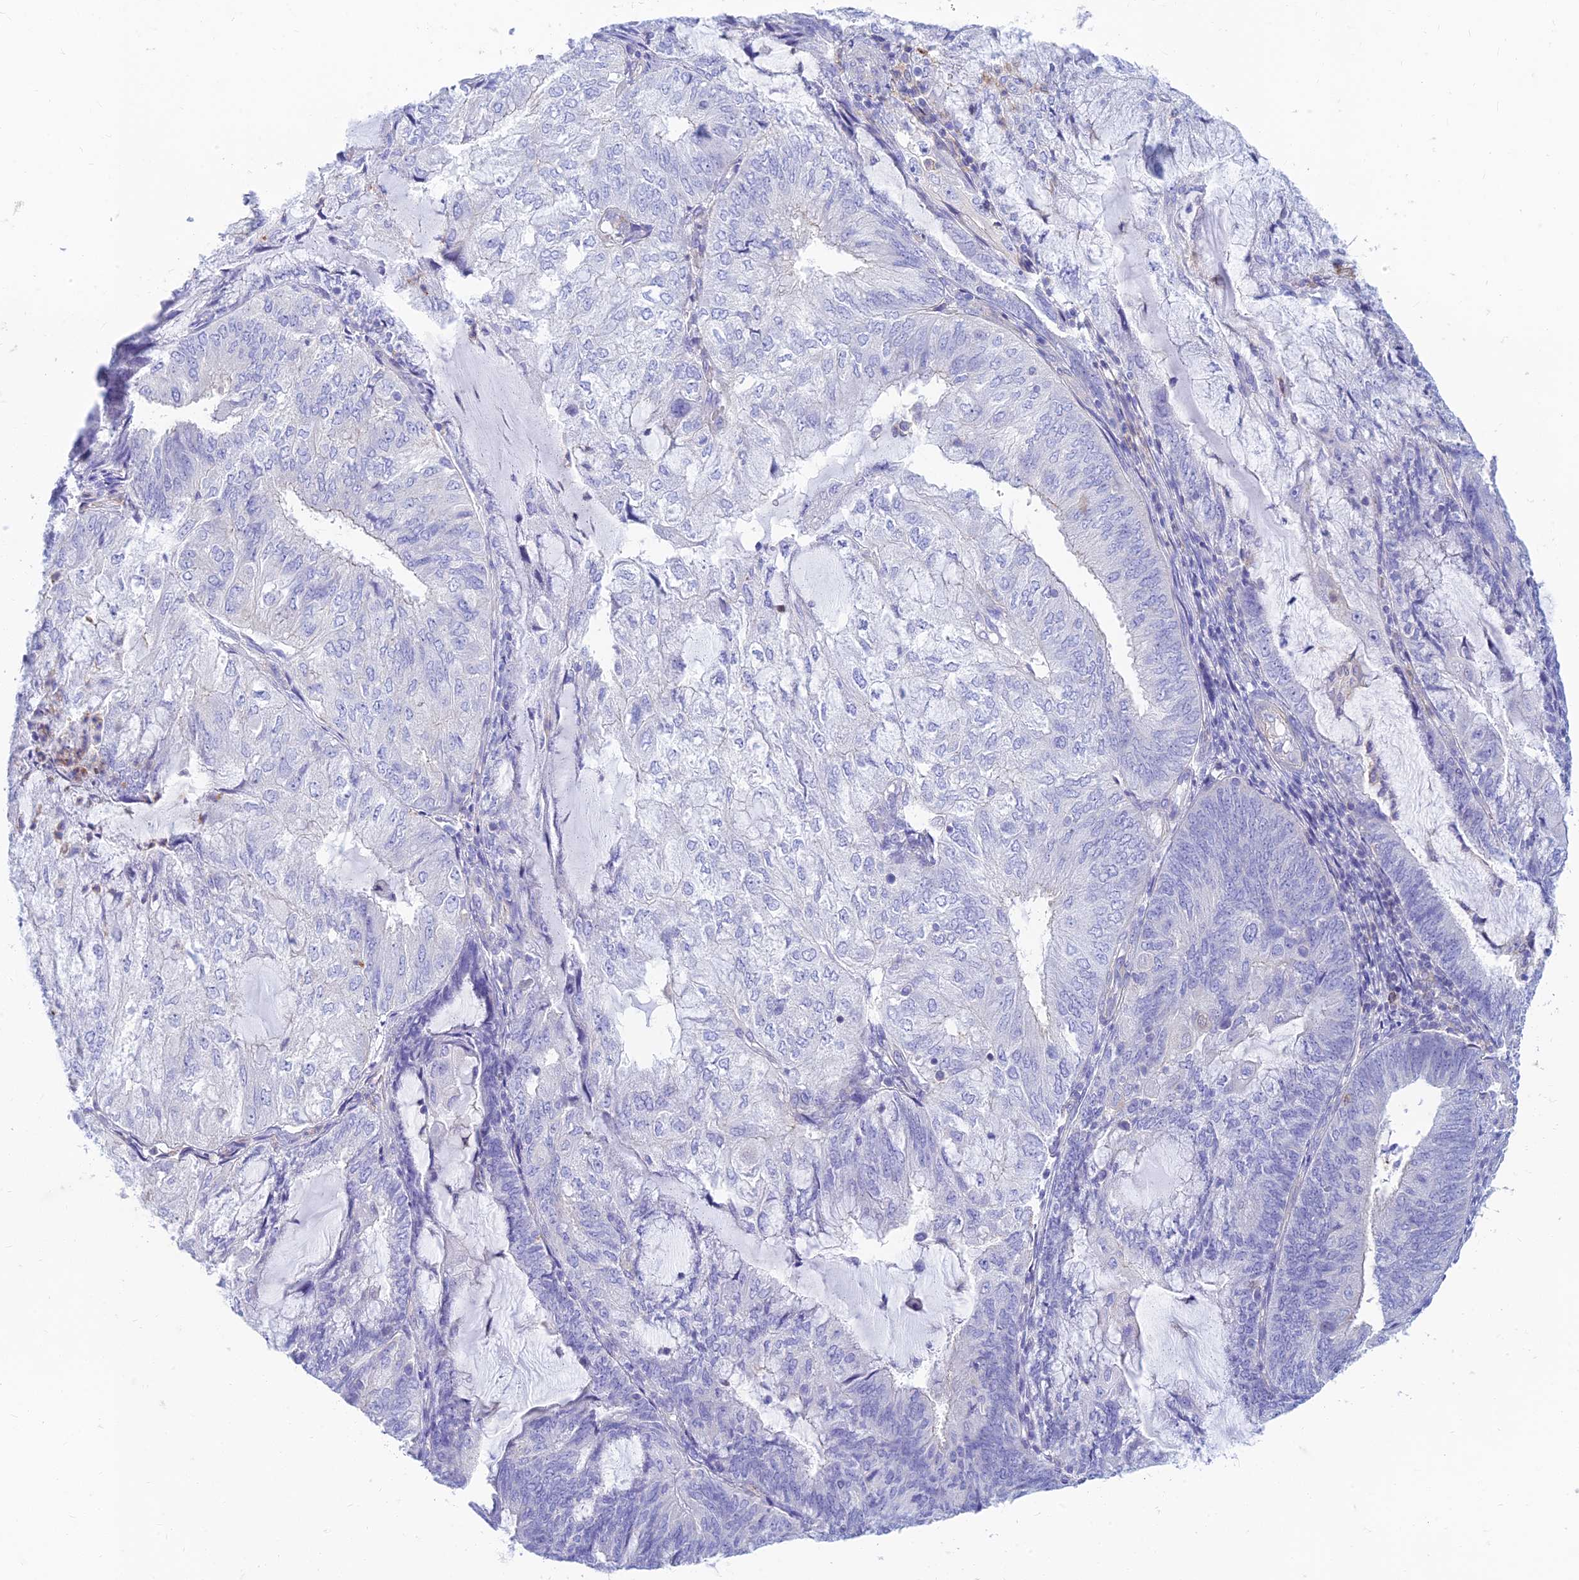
{"staining": {"intensity": "negative", "quantity": "none", "location": "none"}, "tissue": "endometrial cancer", "cell_type": "Tumor cells", "image_type": "cancer", "snomed": [{"axis": "morphology", "description": "Adenocarcinoma, NOS"}, {"axis": "topography", "description": "Endometrium"}], "caption": "IHC micrograph of neoplastic tissue: endometrial cancer stained with DAB reveals no significant protein expression in tumor cells.", "gene": "STRN4", "patient": {"sex": "female", "age": 81}}